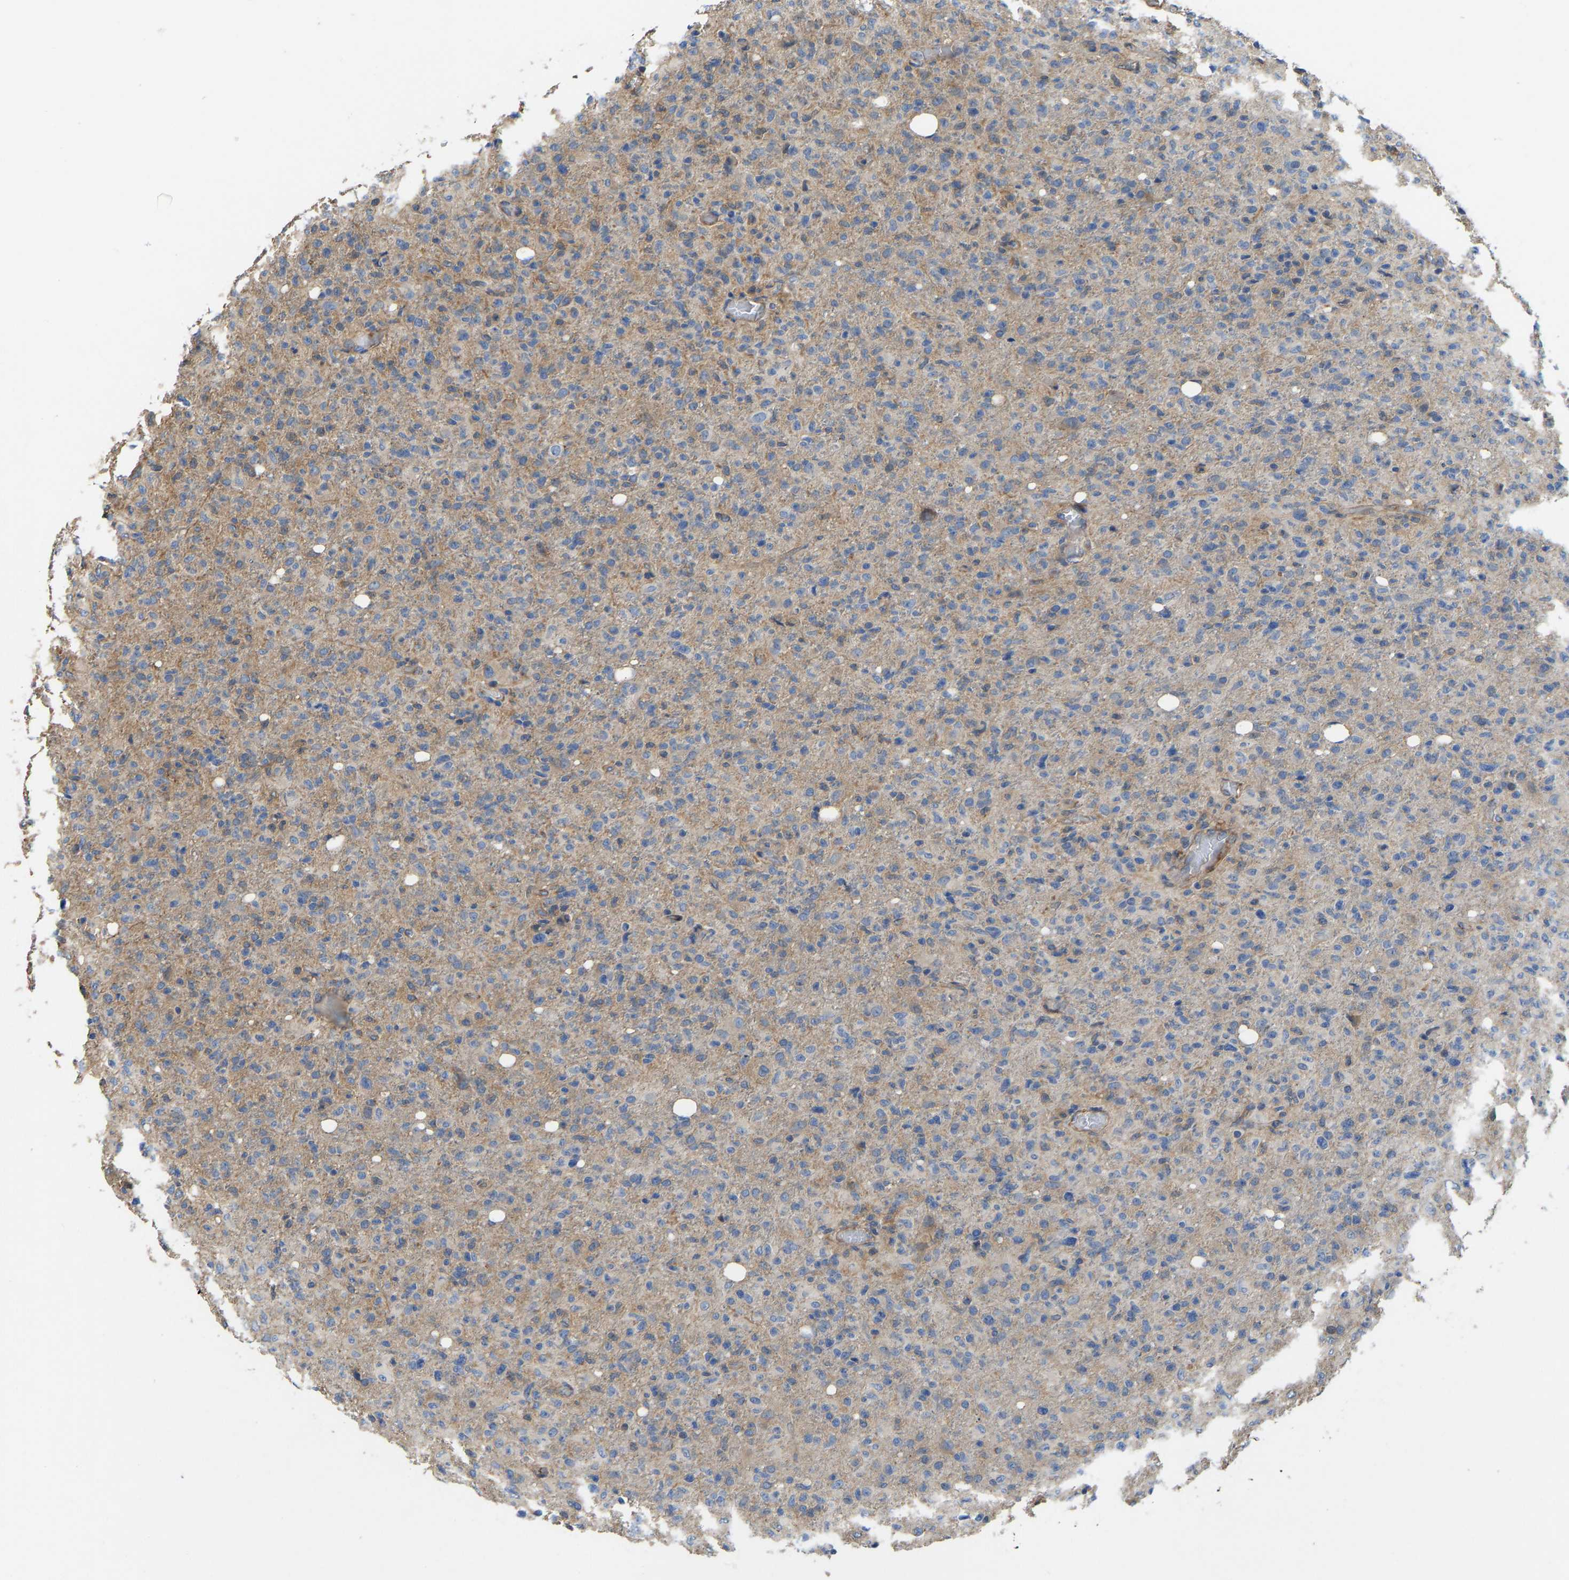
{"staining": {"intensity": "moderate", "quantity": "25%-75%", "location": "cytoplasmic/membranous"}, "tissue": "glioma", "cell_type": "Tumor cells", "image_type": "cancer", "snomed": [{"axis": "morphology", "description": "Glioma, malignant, High grade"}, {"axis": "topography", "description": "Brain"}], "caption": "Glioma stained for a protein exhibits moderate cytoplasmic/membranous positivity in tumor cells. (Stains: DAB (3,3'-diaminobenzidine) in brown, nuclei in blue, Microscopy: brightfield microscopy at high magnification).", "gene": "ELMO2", "patient": {"sex": "female", "age": 57}}